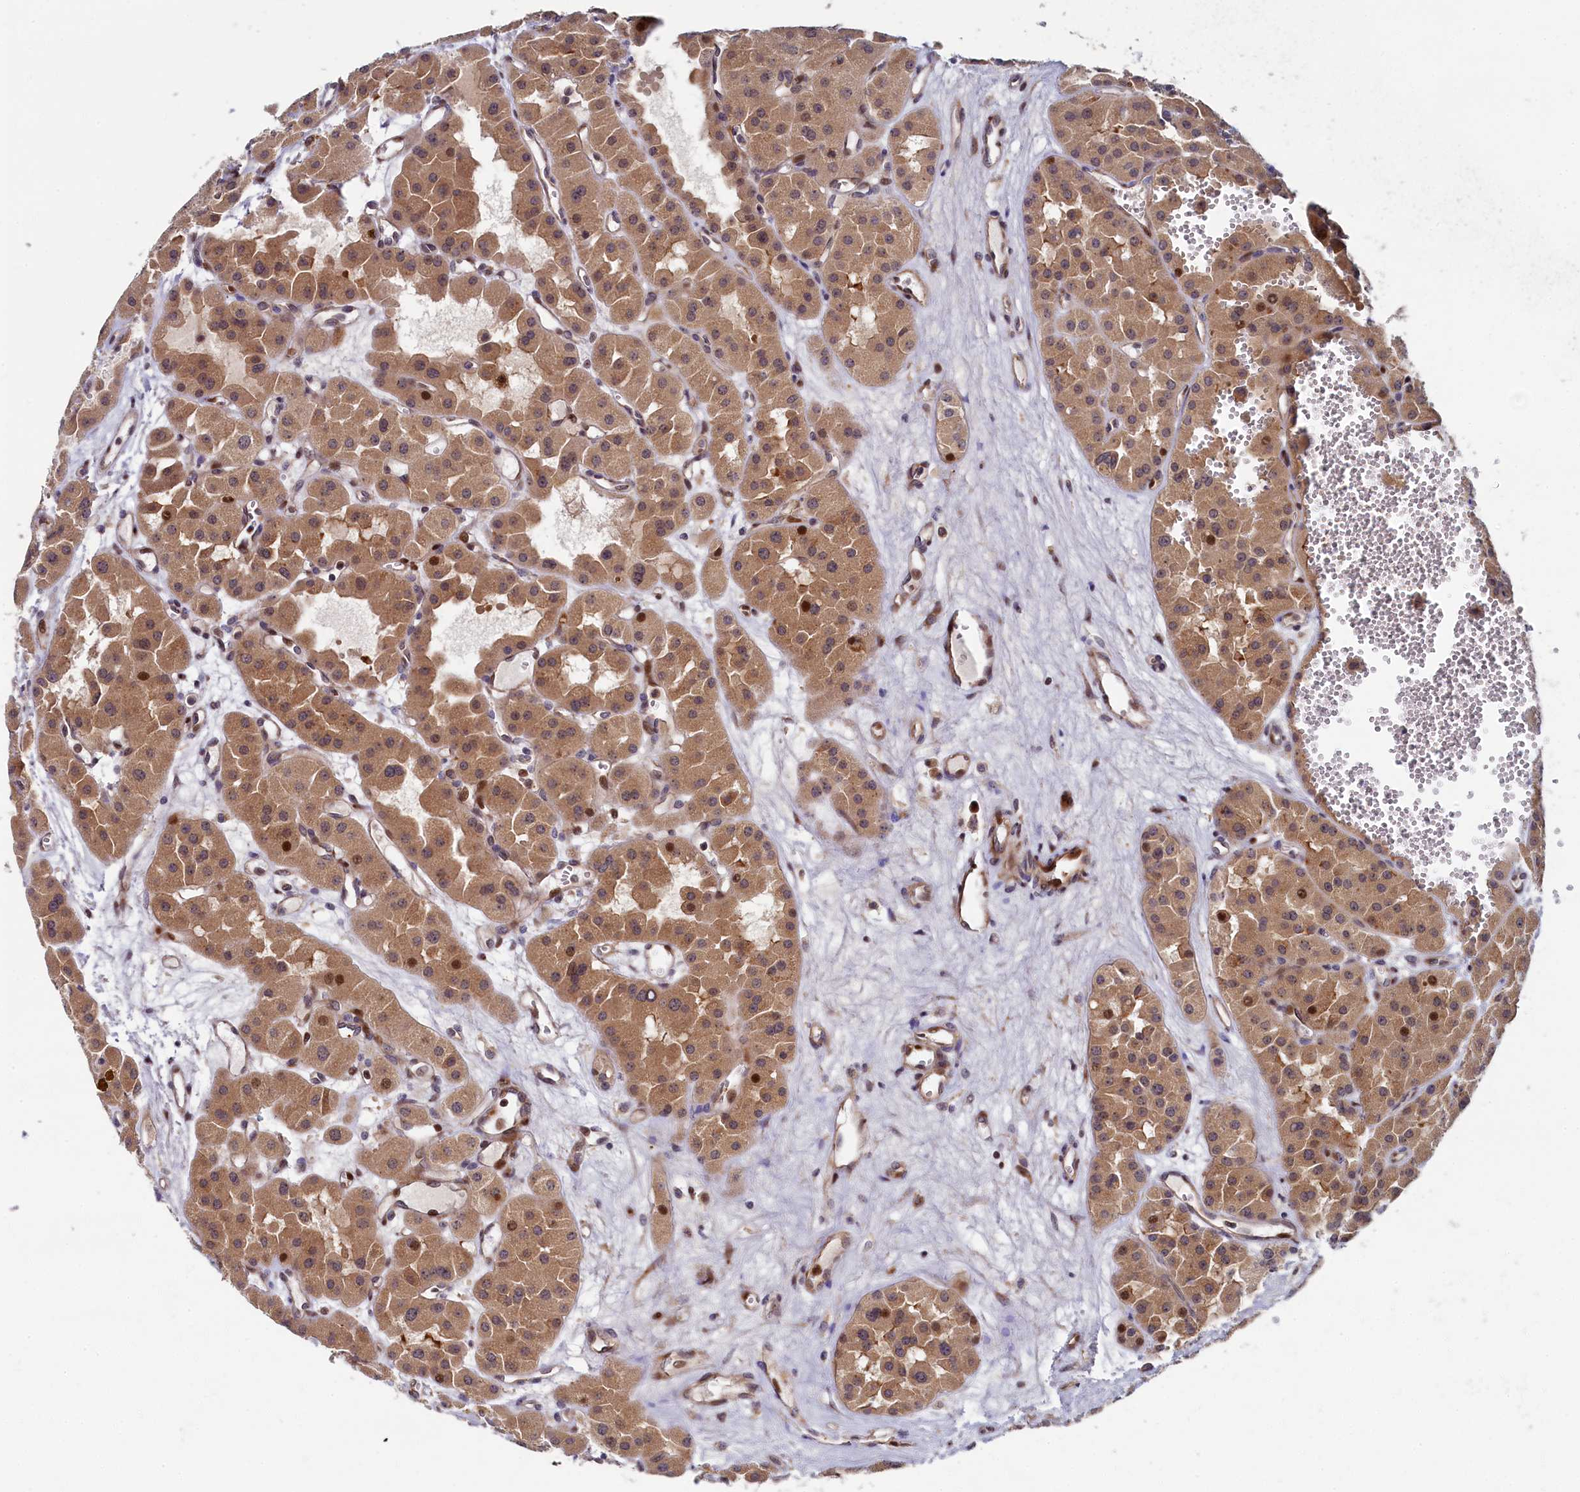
{"staining": {"intensity": "moderate", "quantity": ">75%", "location": "cytoplasmic/membranous,nuclear"}, "tissue": "renal cancer", "cell_type": "Tumor cells", "image_type": "cancer", "snomed": [{"axis": "morphology", "description": "Carcinoma, NOS"}, {"axis": "topography", "description": "Kidney"}], "caption": "This histopathology image reveals IHC staining of human renal cancer, with medium moderate cytoplasmic/membranous and nuclear positivity in approximately >75% of tumor cells.", "gene": "PIK3C3", "patient": {"sex": "female", "age": 75}}